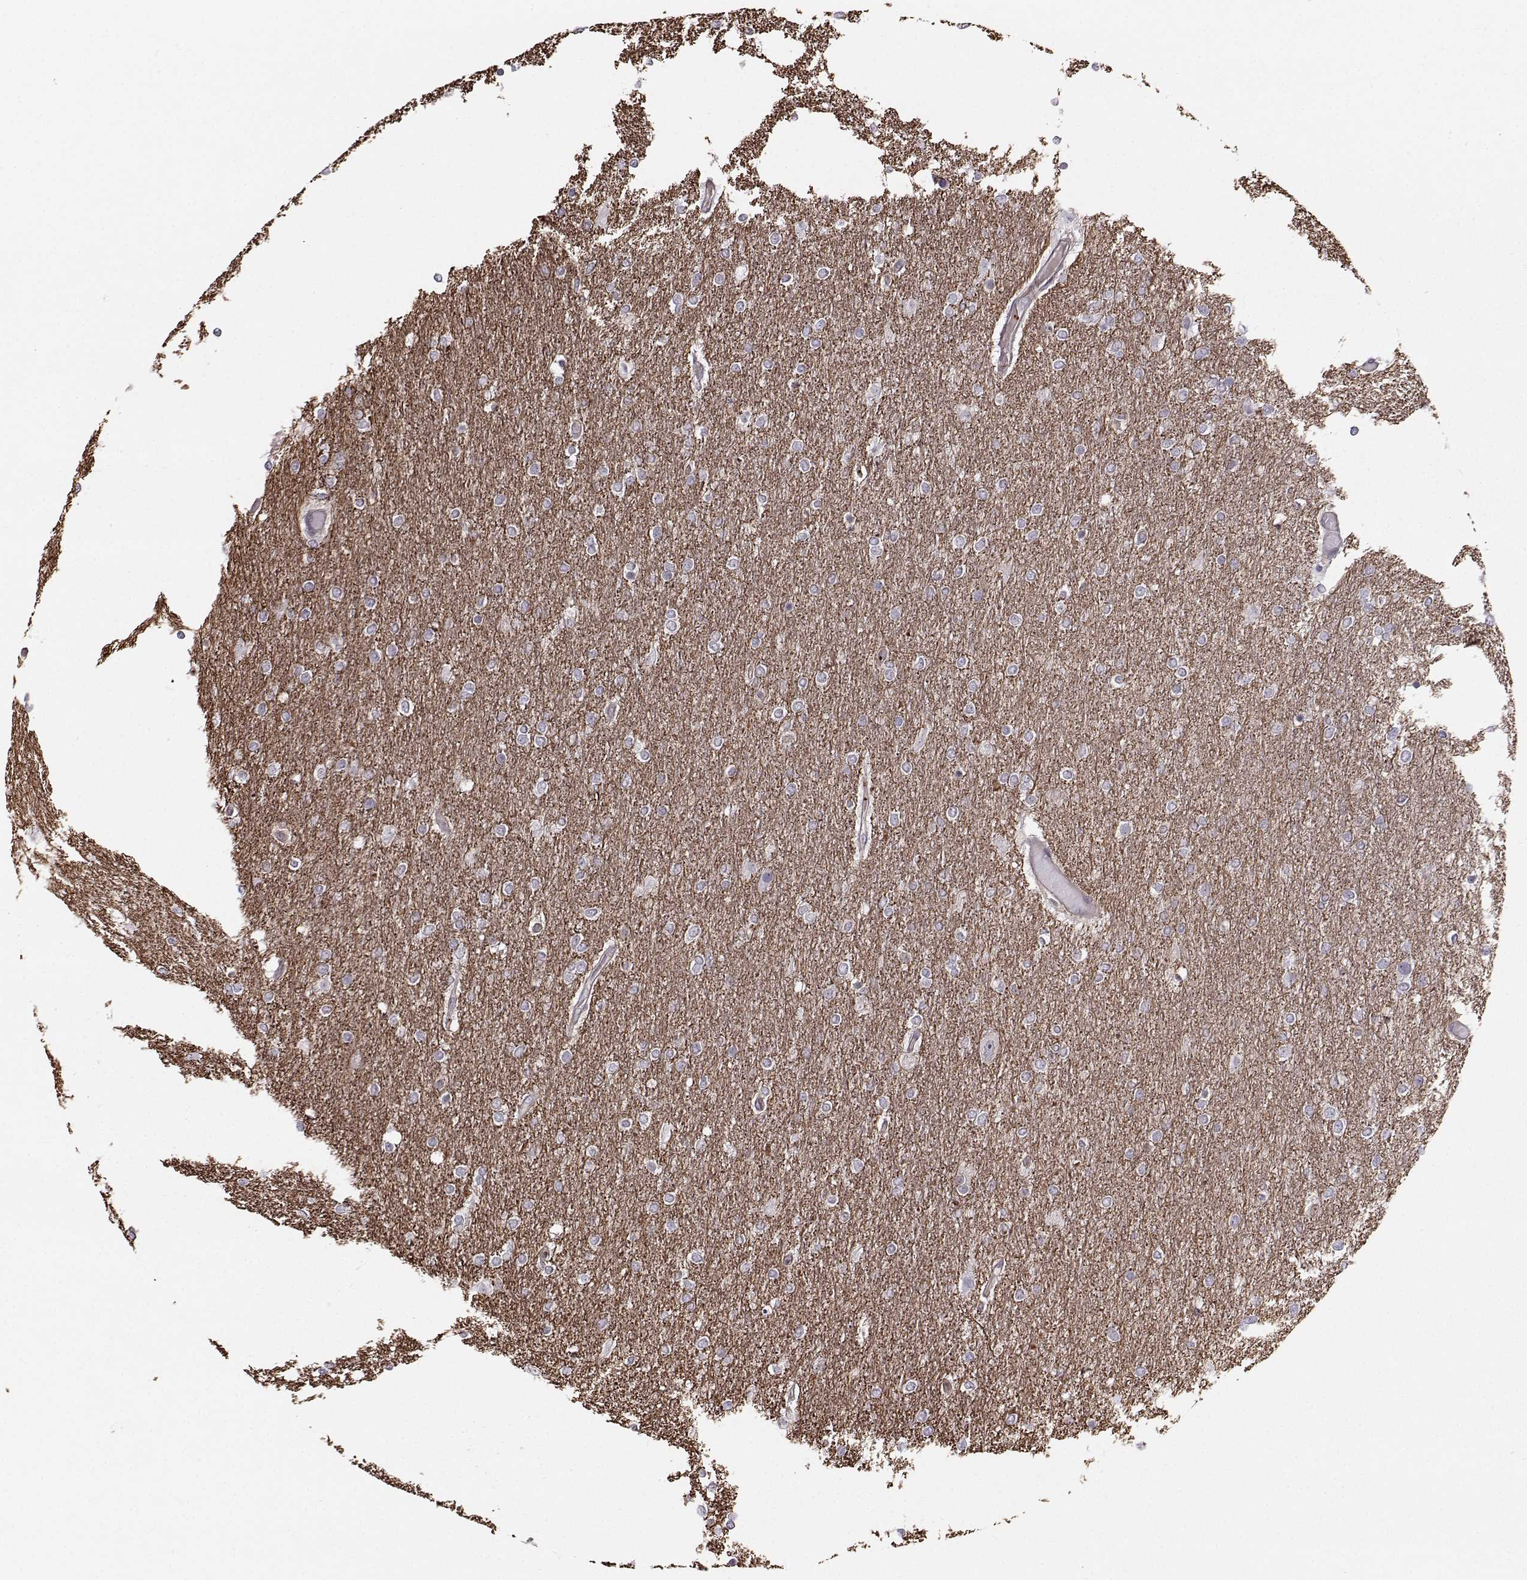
{"staining": {"intensity": "negative", "quantity": "none", "location": "none"}, "tissue": "glioma", "cell_type": "Tumor cells", "image_type": "cancer", "snomed": [{"axis": "morphology", "description": "Glioma, malignant, High grade"}, {"axis": "topography", "description": "Brain"}], "caption": "Protein analysis of malignant glioma (high-grade) shows no significant positivity in tumor cells.", "gene": "ASB16", "patient": {"sex": "female", "age": 61}}